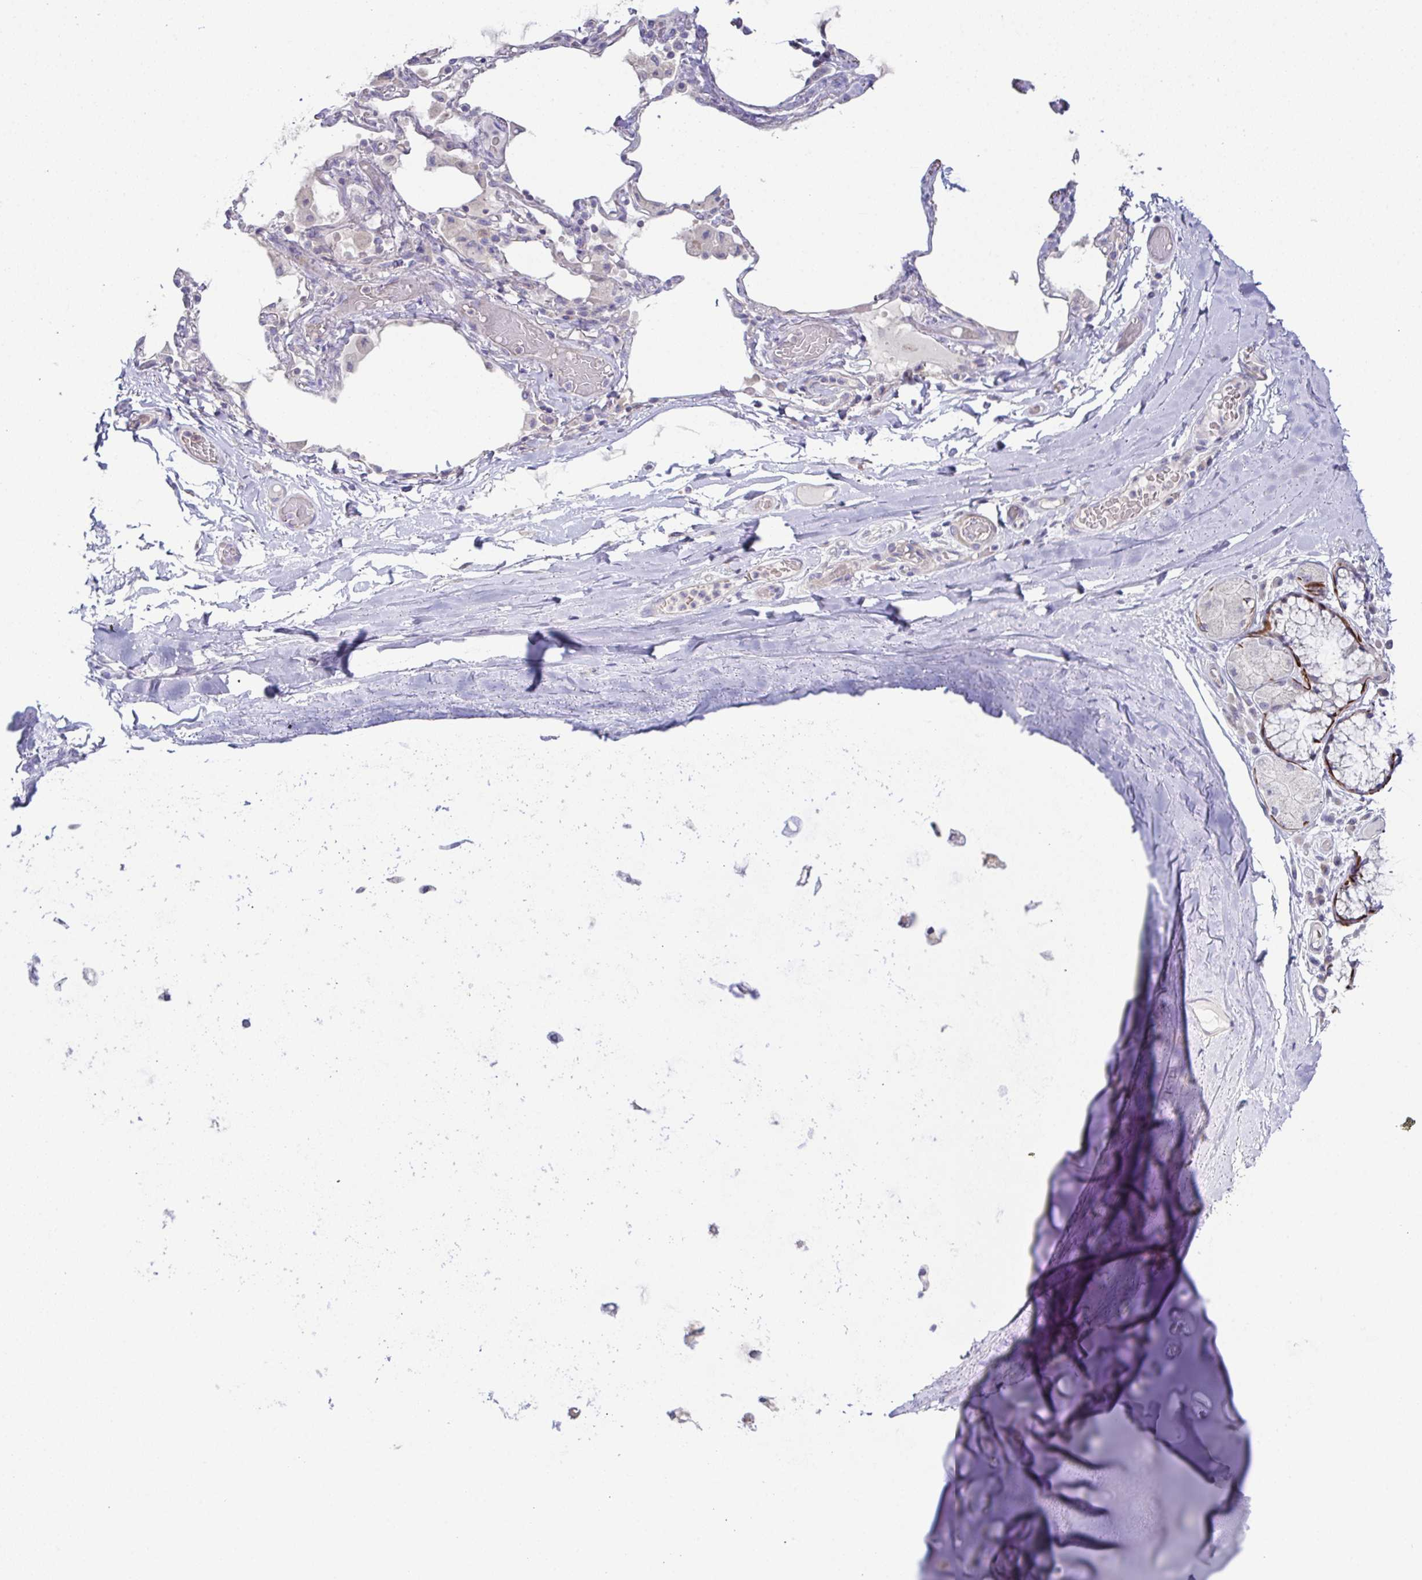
{"staining": {"intensity": "negative", "quantity": "none", "location": "none"}, "tissue": "adipose tissue", "cell_type": "Adipocytes", "image_type": "normal", "snomed": [{"axis": "morphology", "description": "Normal tissue, NOS"}, {"axis": "topography", "description": "Cartilage tissue"}, {"axis": "topography", "description": "Bronchus"}], "caption": "Immunohistochemistry of normal human adipose tissue exhibits no positivity in adipocytes. Brightfield microscopy of immunohistochemistry (IHC) stained with DAB (brown) and hematoxylin (blue), captured at high magnification.", "gene": "CFAP97D1", "patient": {"sex": "male", "age": 64}}